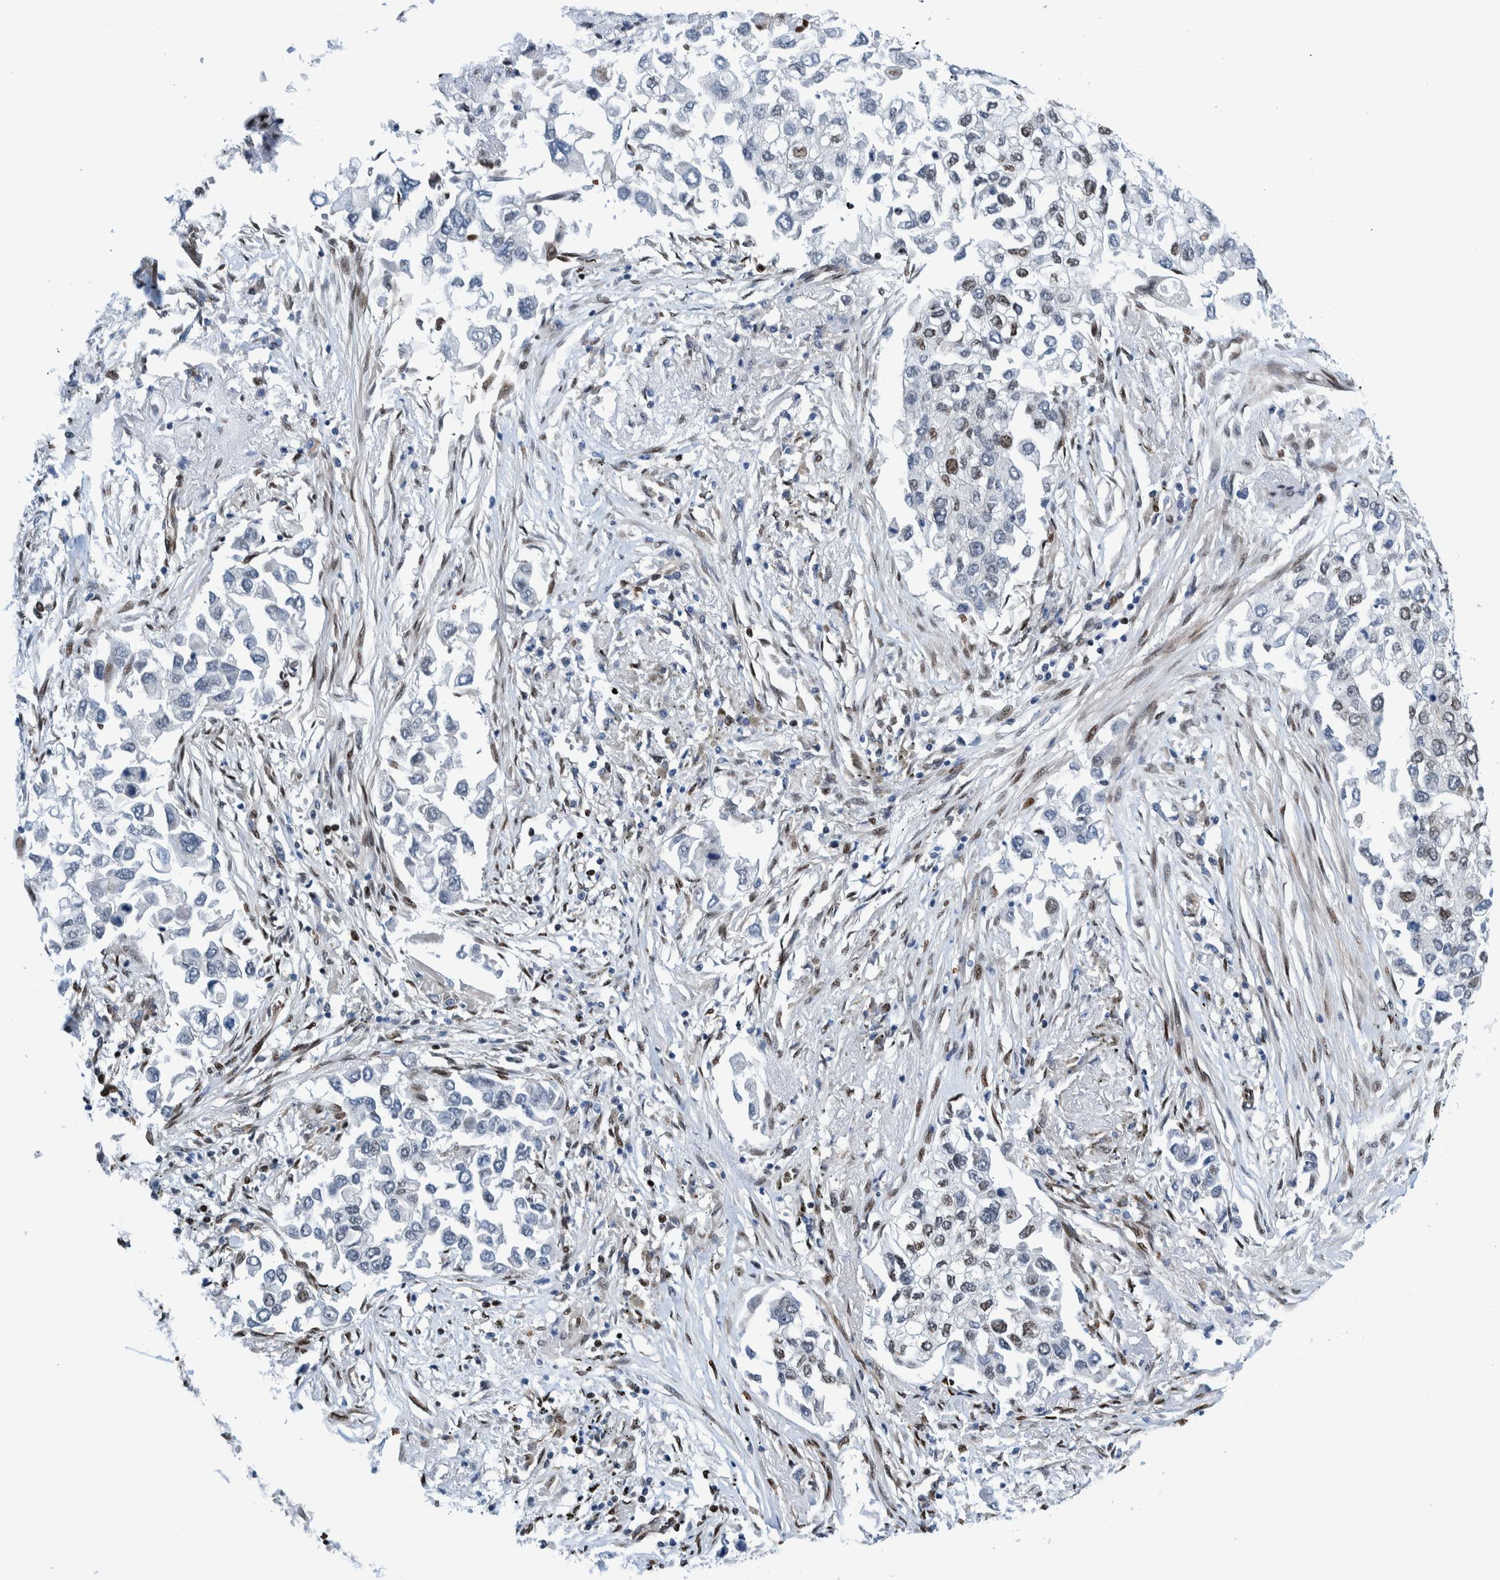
{"staining": {"intensity": "negative", "quantity": "none", "location": "none"}, "tissue": "lung cancer", "cell_type": "Tumor cells", "image_type": "cancer", "snomed": [{"axis": "morphology", "description": "Inflammation, NOS"}, {"axis": "morphology", "description": "Adenocarcinoma, NOS"}, {"axis": "topography", "description": "Lung"}], "caption": "Tumor cells show no significant protein expression in adenocarcinoma (lung).", "gene": "HEATR9", "patient": {"sex": "male", "age": 63}}